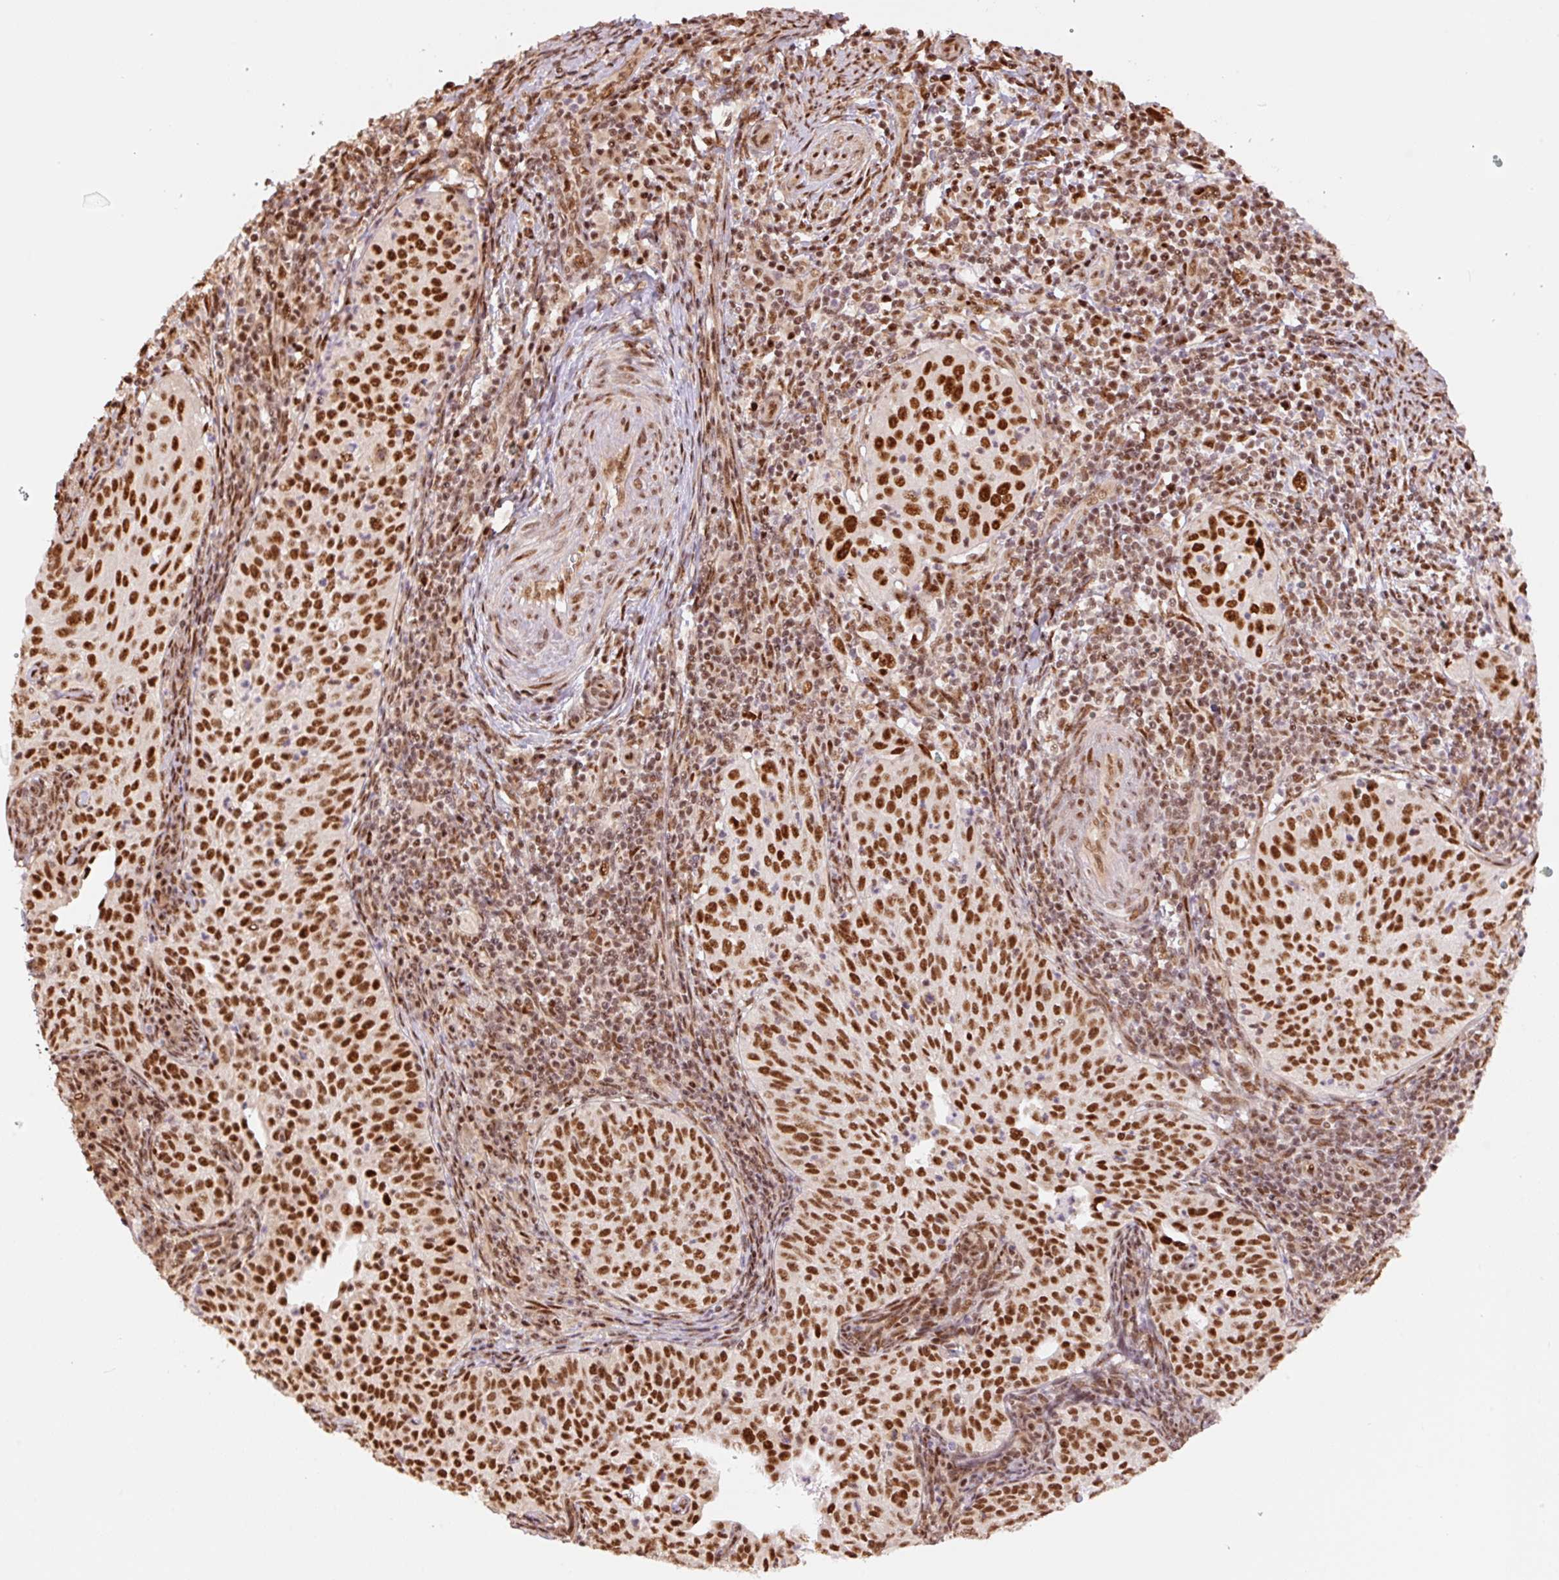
{"staining": {"intensity": "strong", "quantity": ">75%", "location": "nuclear"}, "tissue": "cervical cancer", "cell_type": "Tumor cells", "image_type": "cancer", "snomed": [{"axis": "morphology", "description": "Squamous cell carcinoma, NOS"}, {"axis": "topography", "description": "Cervix"}], "caption": "Immunohistochemical staining of human cervical cancer (squamous cell carcinoma) reveals high levels of strong nuclear protein expression in approximately >75% of tumor cells.", "gene": "INTS8", "patient": {"sex": "female", "age": 30}}